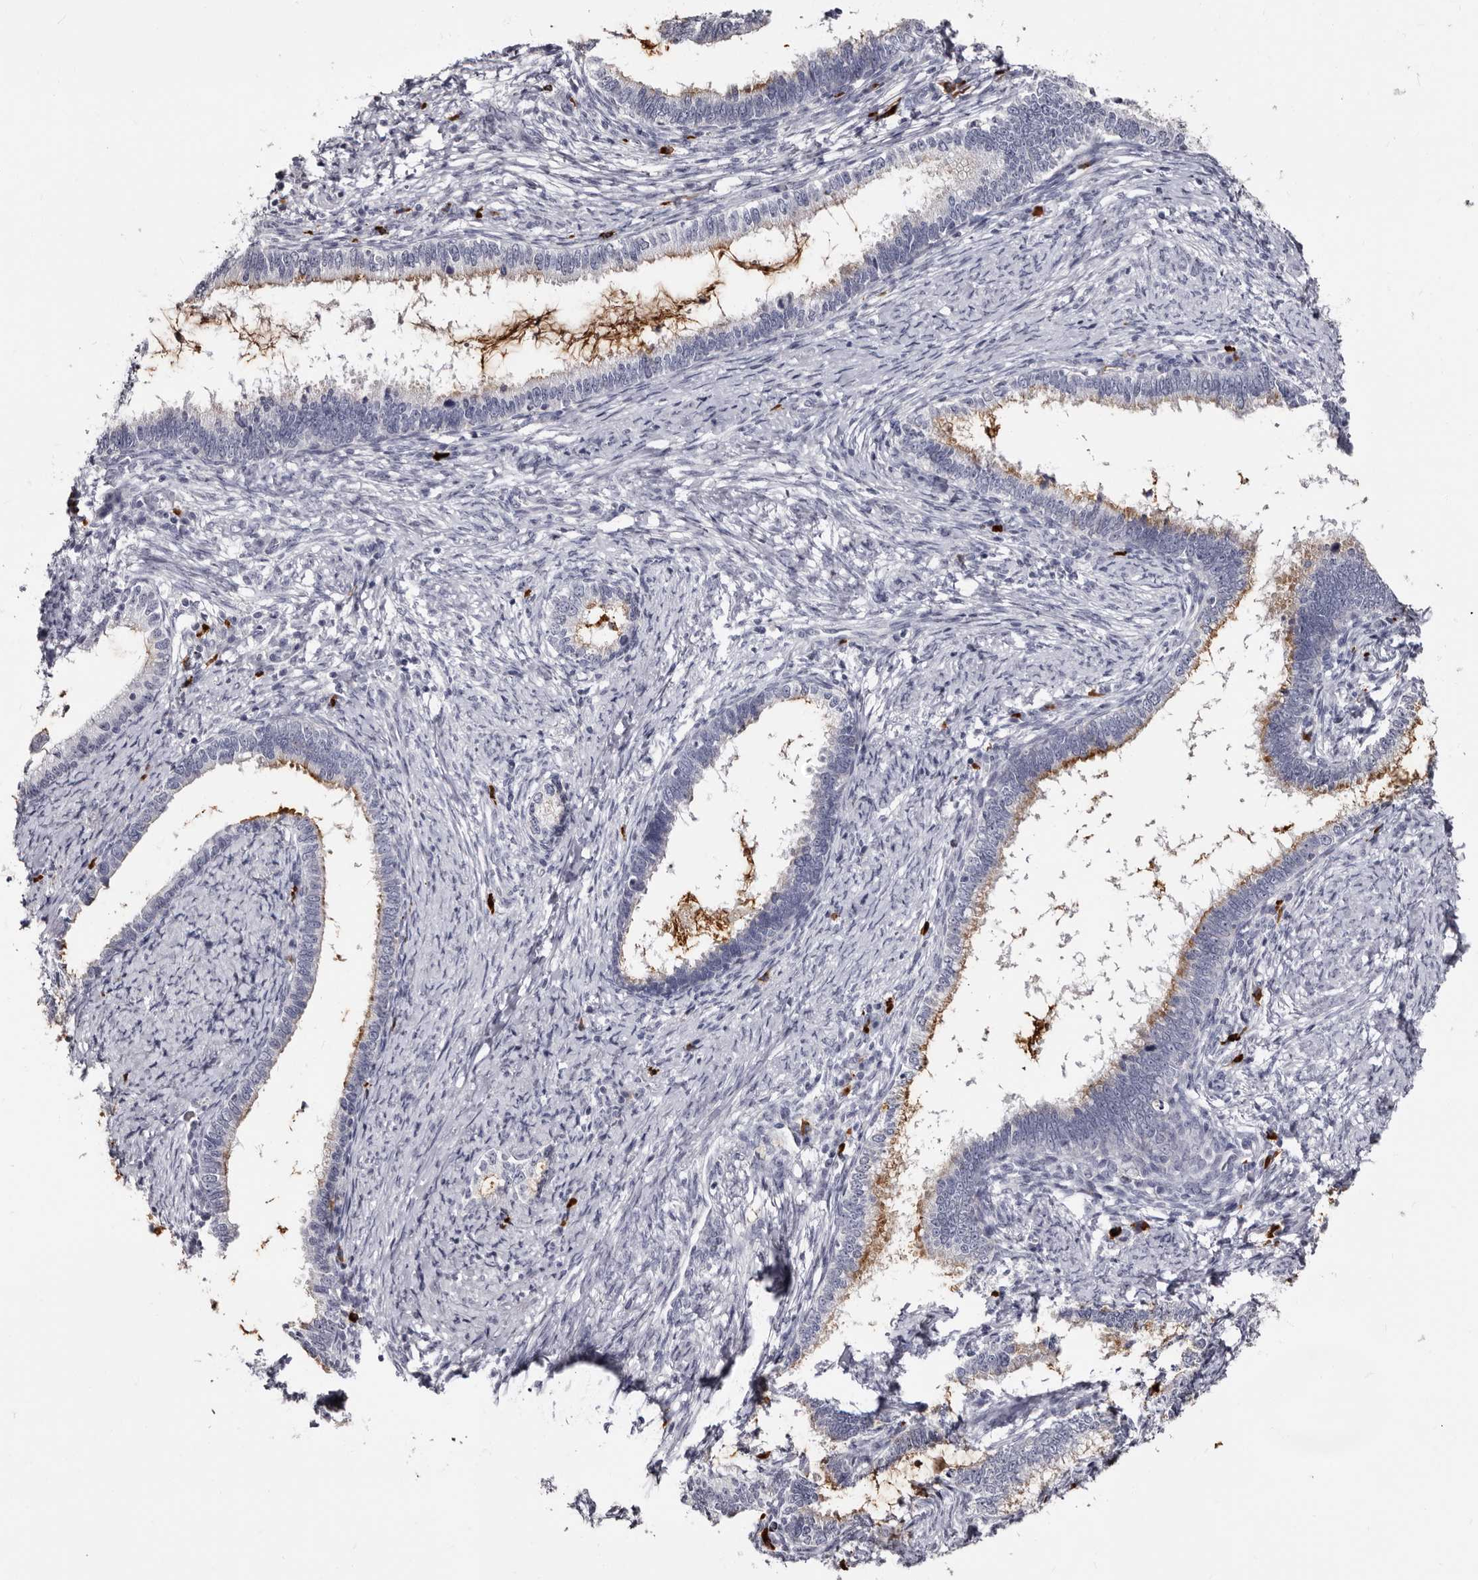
{"staining": {"intensity": "moderate", "quantity": "25%-75%", "location": "cytoplasmic/membranous"}, "tissue": "cervical cancer", "cell_type": "Tumor cells", "image_type": "cancer", "snomed": [{"axis": "morphology", "description": "Adenocarcinoma, NOS"}, {"axis": "topography", "description": "Cervix"}], "caption": "Immunohistochemical staining of human cervical adenocarcinoma shows medium levels of moderate cytoplasmic/membranous expression in about 25%-75% of tumor cells.", "gene": "TBC1D22B", "patient": {"sex": "female", "age": 36}}